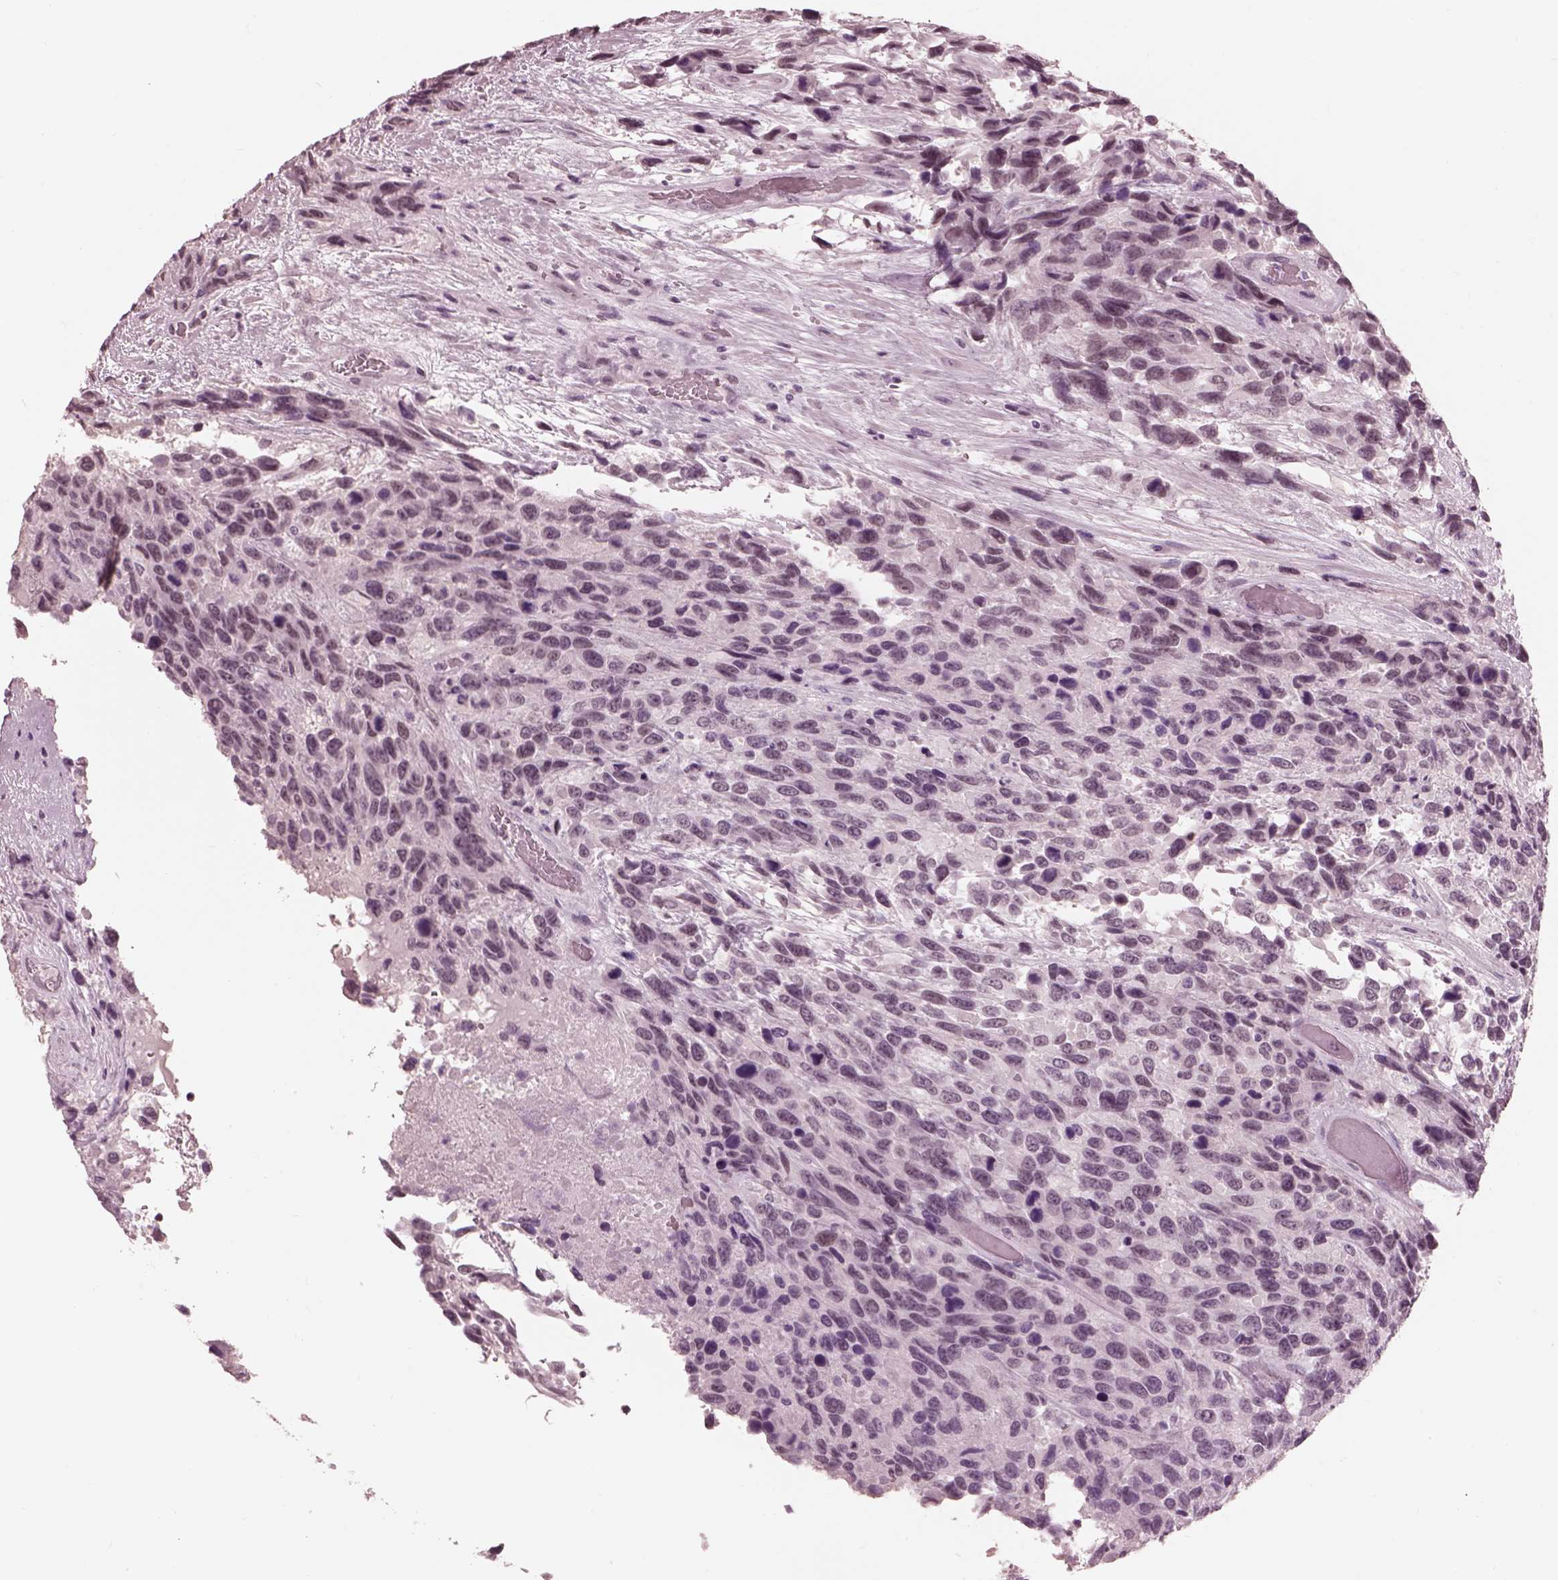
{"staining": {"intensity": "negative", "quantity": "none", "location": "none"}, "tissue": "urothelial cancer", "cell_type": "Tumor cells", "image_type": "cancer", "snomed": [{"axis": "morphology", "description": "Urothelial carcinoma, High grade"}, {"axis": "topography", "description": "Urinary bladder"}], "caption": "High power microscopy photomicrograph of an IHC image of urothelial cancer, revealing no significant expression in tumor cells.", "gene": "GARIN4", "patient": {"sex": "female", "age": 70}}